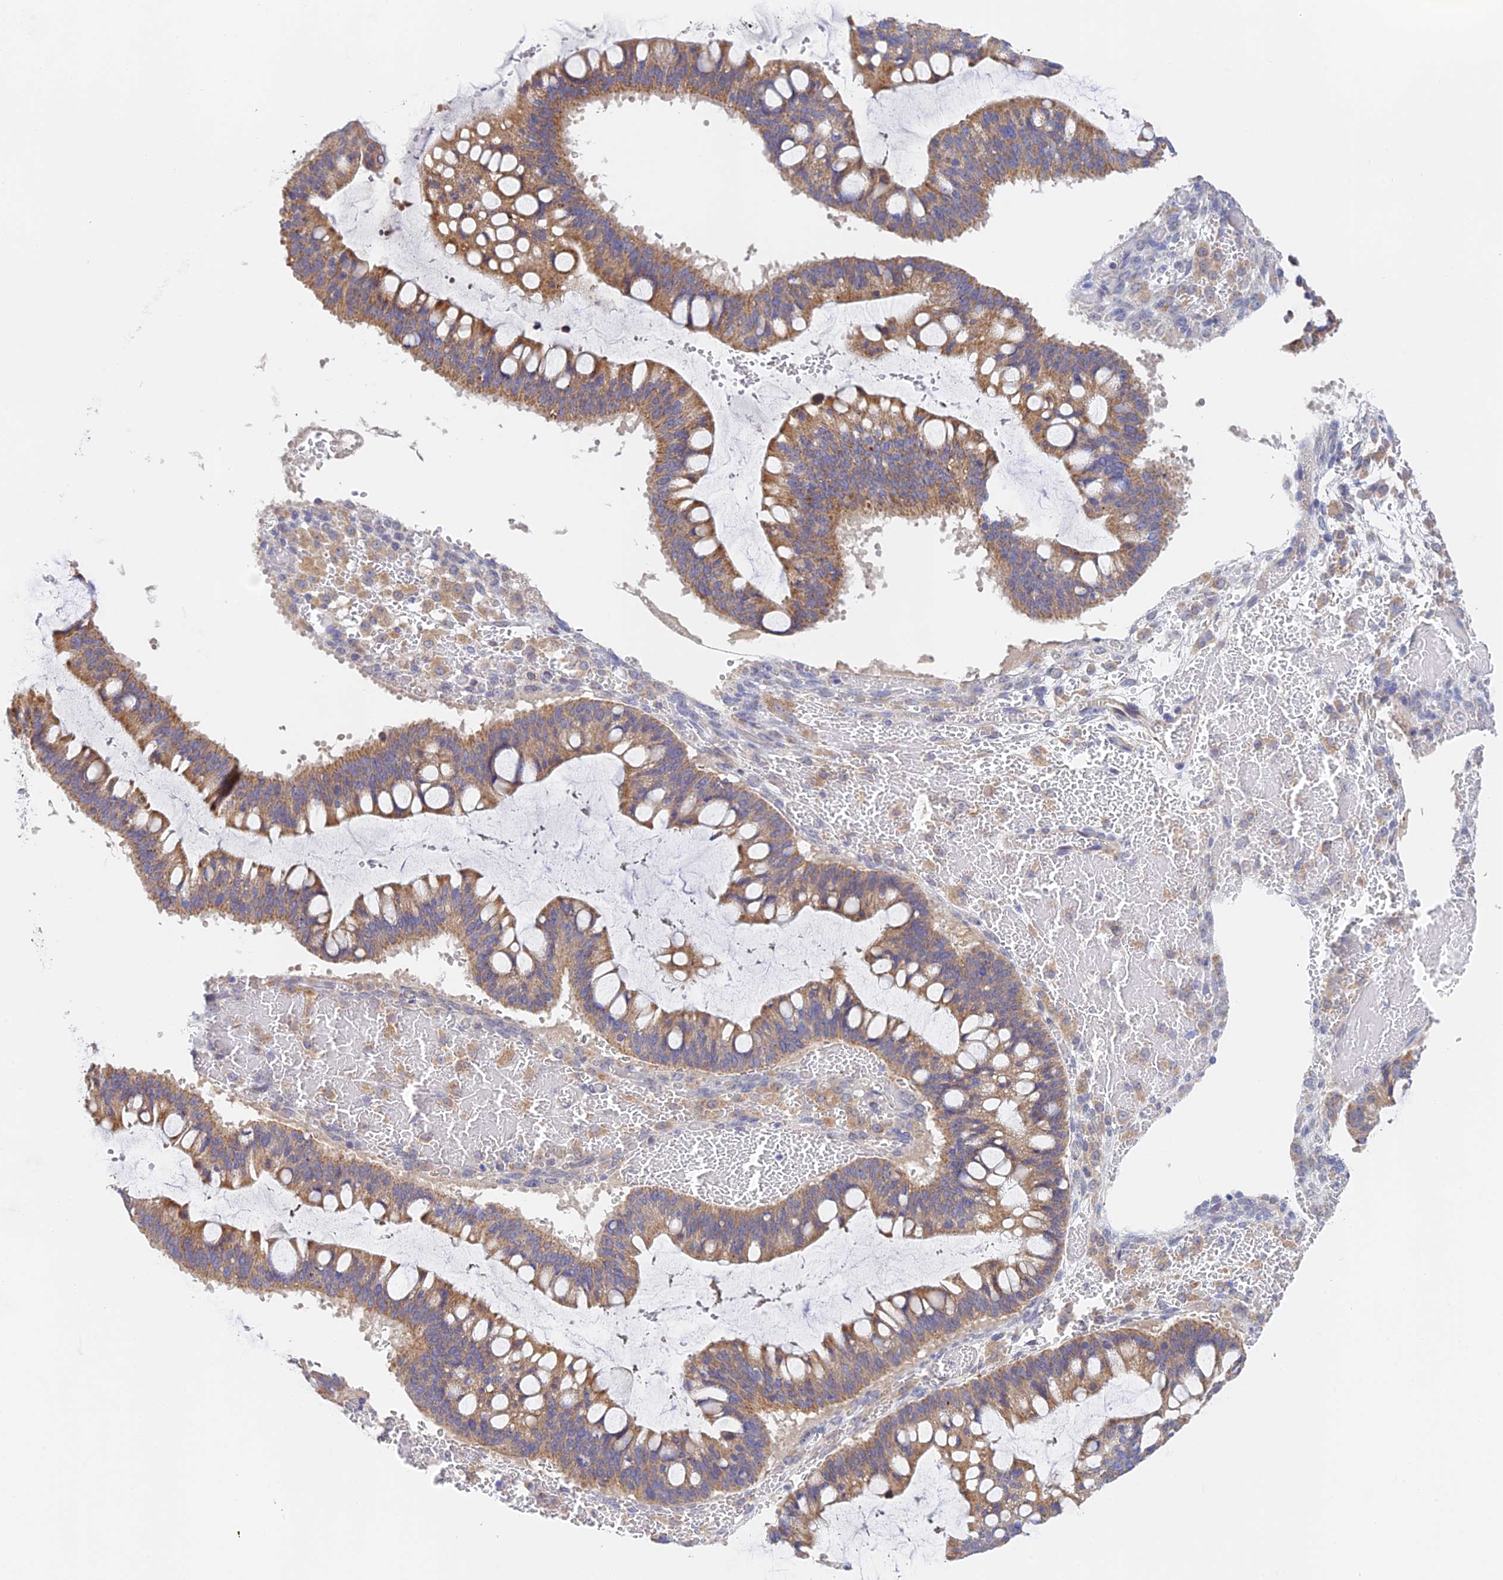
{"staining": {"intensity": "moderate", "quantity": ">75%", "location": "cytoplasmic/membranous"}, "tissue": "ovarian cancer", "cell_type": "Tumor cells", "image_type": "cancer", "snomed": [{"axis": "morphology", "description": "Cystadenocarcinoma, mucinous, NOS"}, {"axis": "topography", "description": "Ovary"}], "caption": "Mucinous cystadenocarcinoma (ovarian) tissue reveals moderate cytoplasmic/membranous expression in approximately >75% of tumor cells, visualized by immunohistochemistry. (IHC, brightfield microscopy, high magnification).", "gene": "RANBP6", "patient": {"sex": "female", "age": 73}}